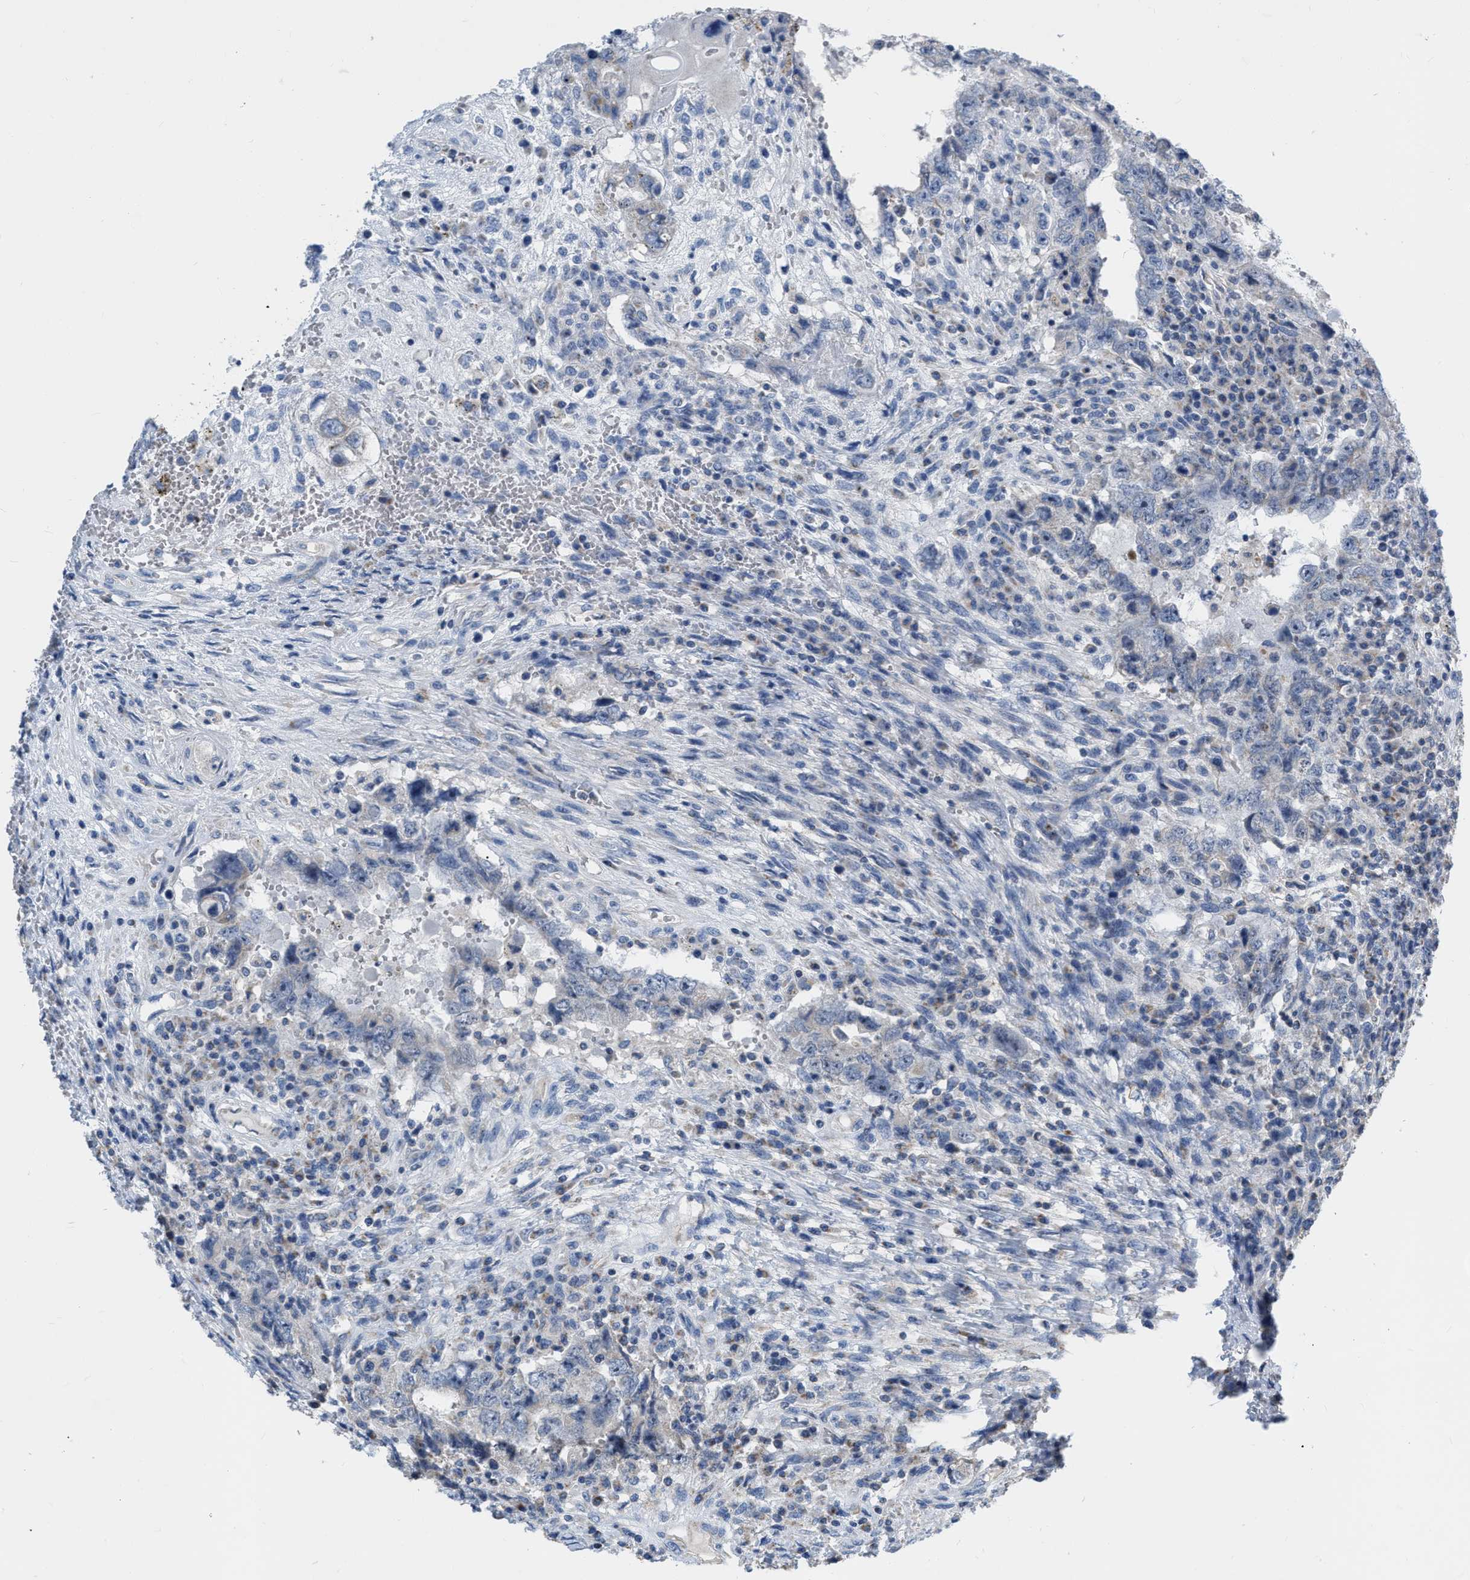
{"staining": {"intensity": "negative", "quantity": "none", "location": "none"}, "tissue": "testis cancer", "cell_type": "Tumor cells", "image_type": "cancer", "snomed": [{"axis": "morphology", "description": "Carcinoma, Embryonal, NOS"}, {"axis": "topography", "description": "Testis"}], "caption": "DAB immunohistochemical staining of human testis cancer demonstrates no significant positivity in tumor cells.", "gene": "DDX56", "patient": {"sex": "male", "age": 26}}